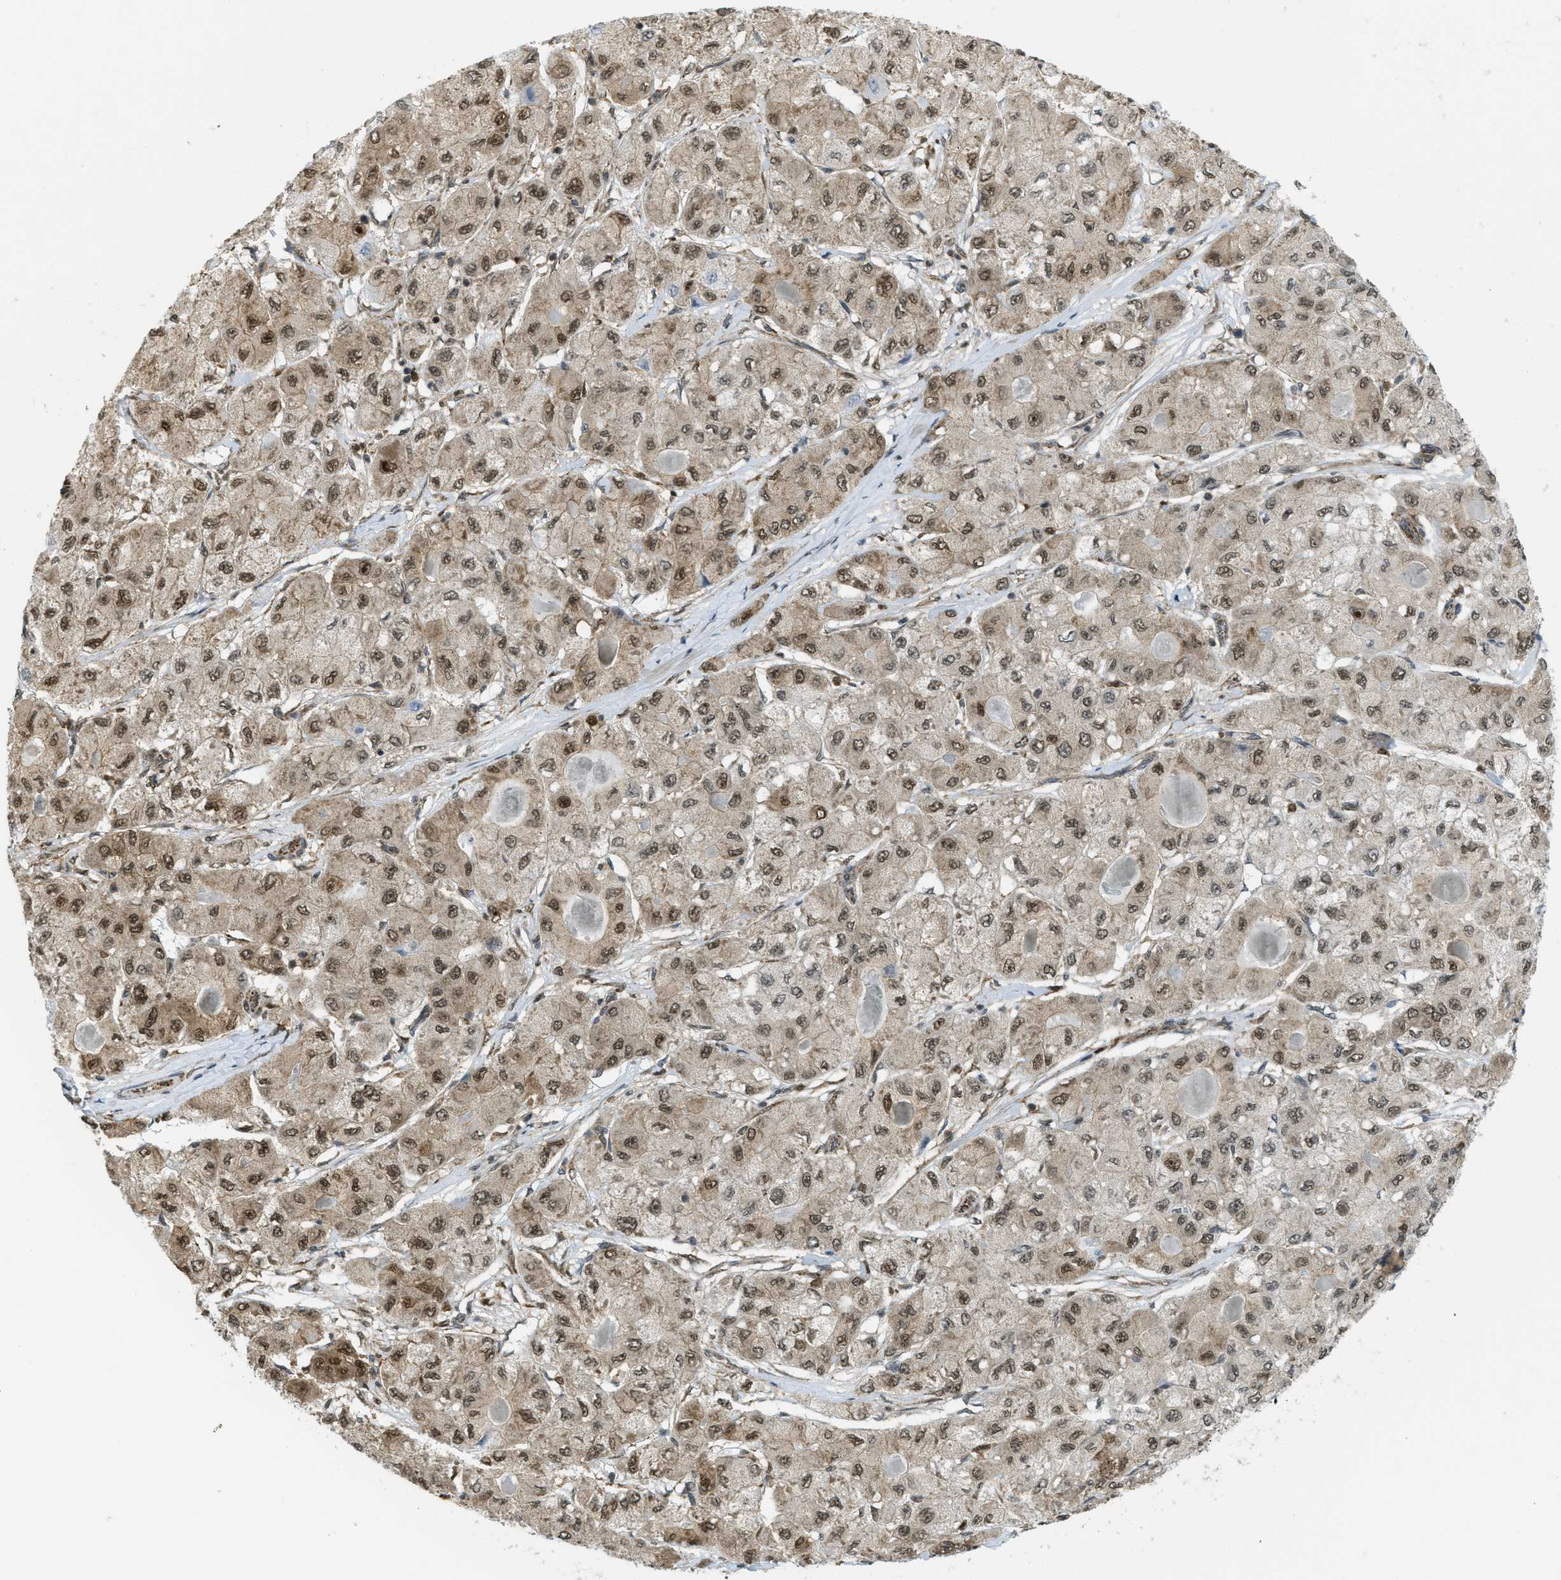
{"staining": {"intensity": "moderate", "quantity": ">75%", "location": "cytoplasmic/membranous,nuclear"}, "tissue": "liver cancer", "cell_type": "Tumor cells", "image_type": "cancer", "snomed": [{"axis": "morphology", "description": "Carcinoma, Hepatocellular, NOS"}, {"axis": "topography", "description": "Liver"}], "caption": "A high-resolution photomicrograph shows IHC staining of hepatocellular carcinoma (liver), which shows moderate cytoplasmic/membranous and nuclear expression in about >75% of tumor cells.", "gene": "TNPO1", "patient": {"sex": "male", "age": 80}}